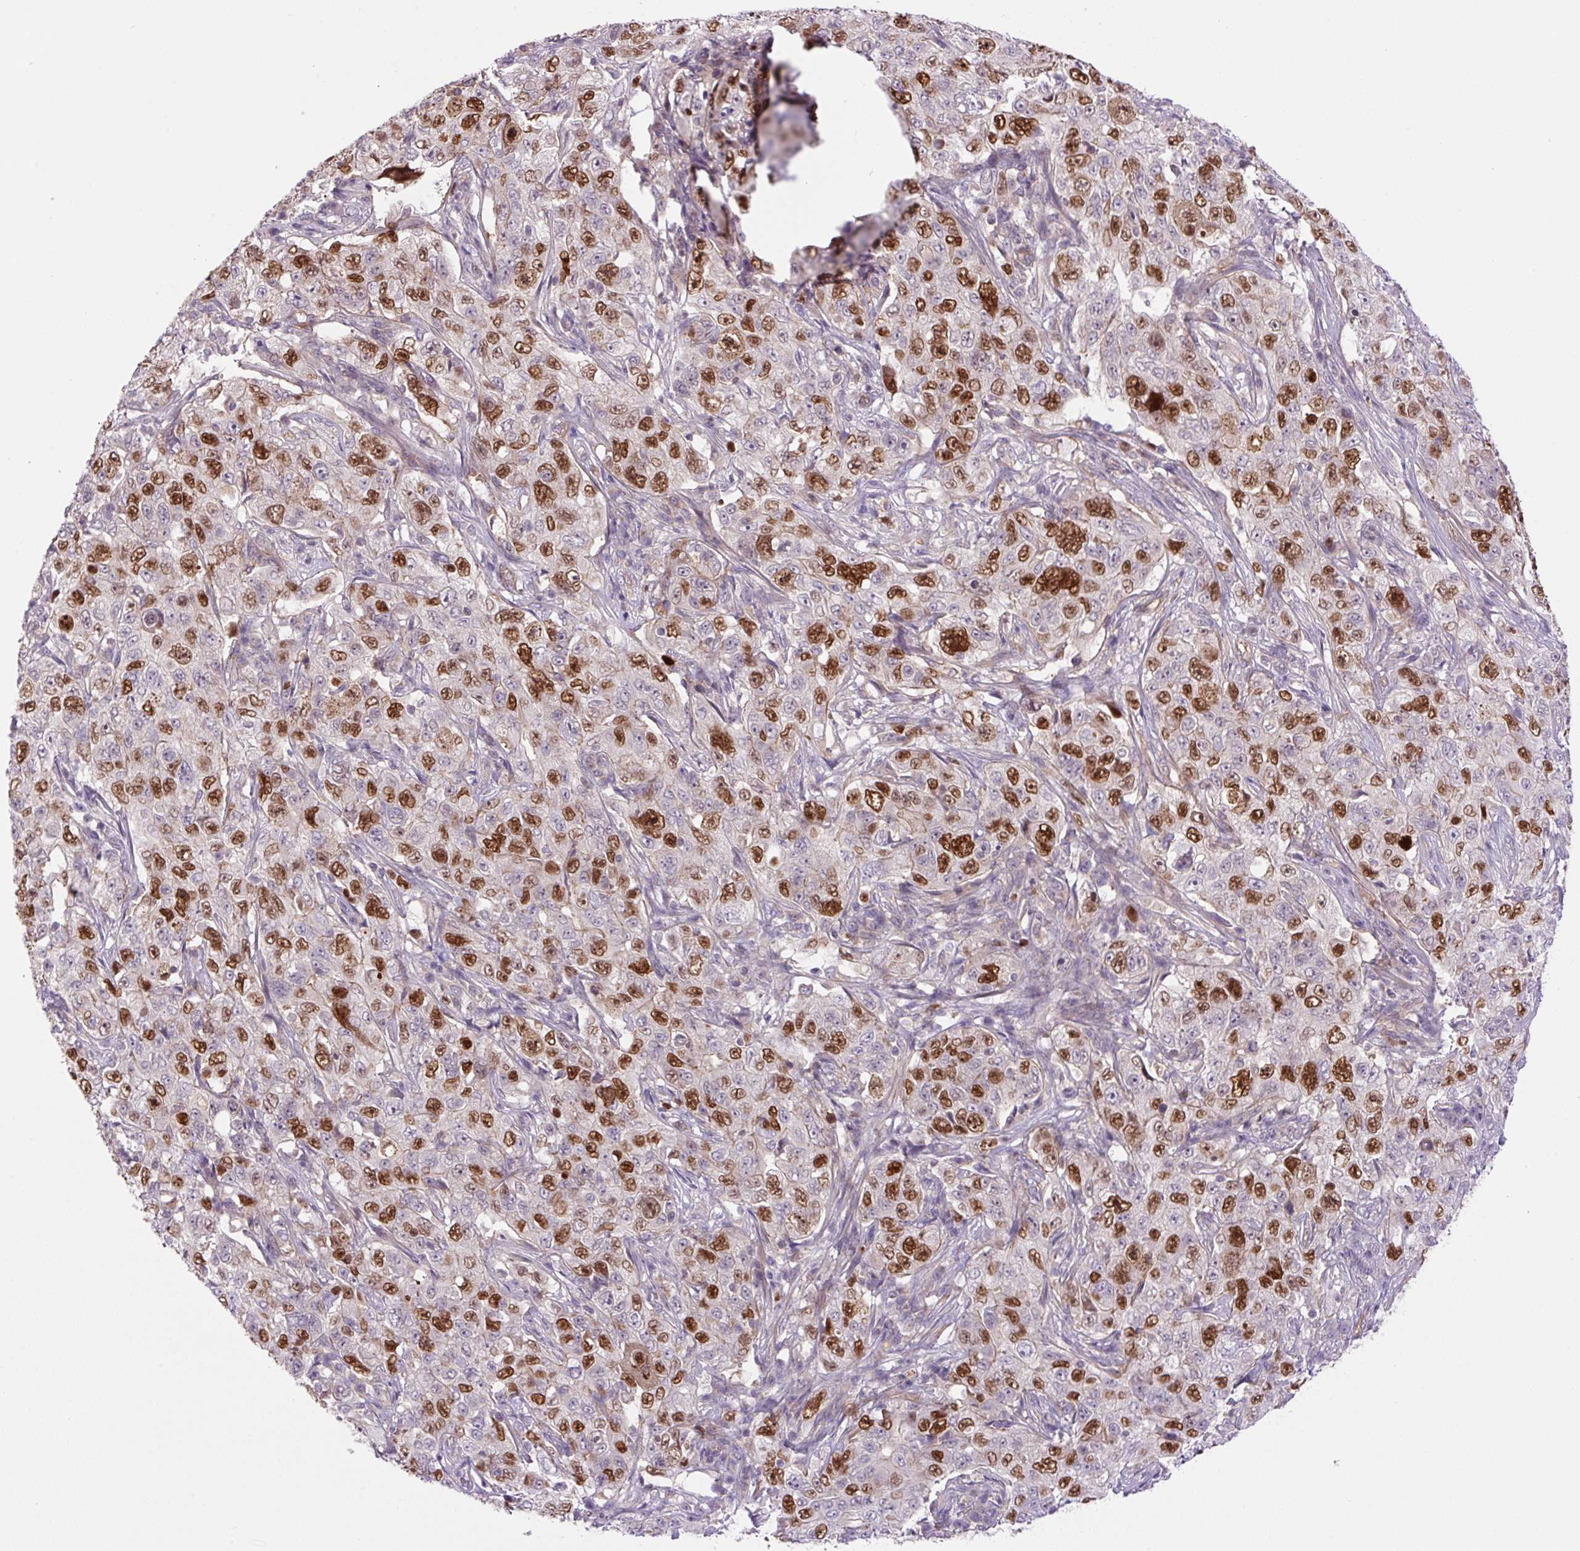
{"staining": {"intensity": "strong", "quantity": "25%-75%", "location": "nuclear"}, "tissue": "pancreatic cancer", "cell_type": "Tumor cells", "image_type": "cancer", "snomed": [{"axis": "morphology", "description": "Adenocarcinoma, NOS"}, {"axis": "topography", "description": "Pancreas"}], "caption": "Immunohistochemistry (IHC) of human adenocarcinoma (pancreatic) displays high levels of strong nuclear staining in approximately 25%-75% of tumor cells. Ihc stains the protein of interest in brown and the nuclei are stained blue.", "gene": "KIFC1", "patient": {"sex": "male", "age": 68}}